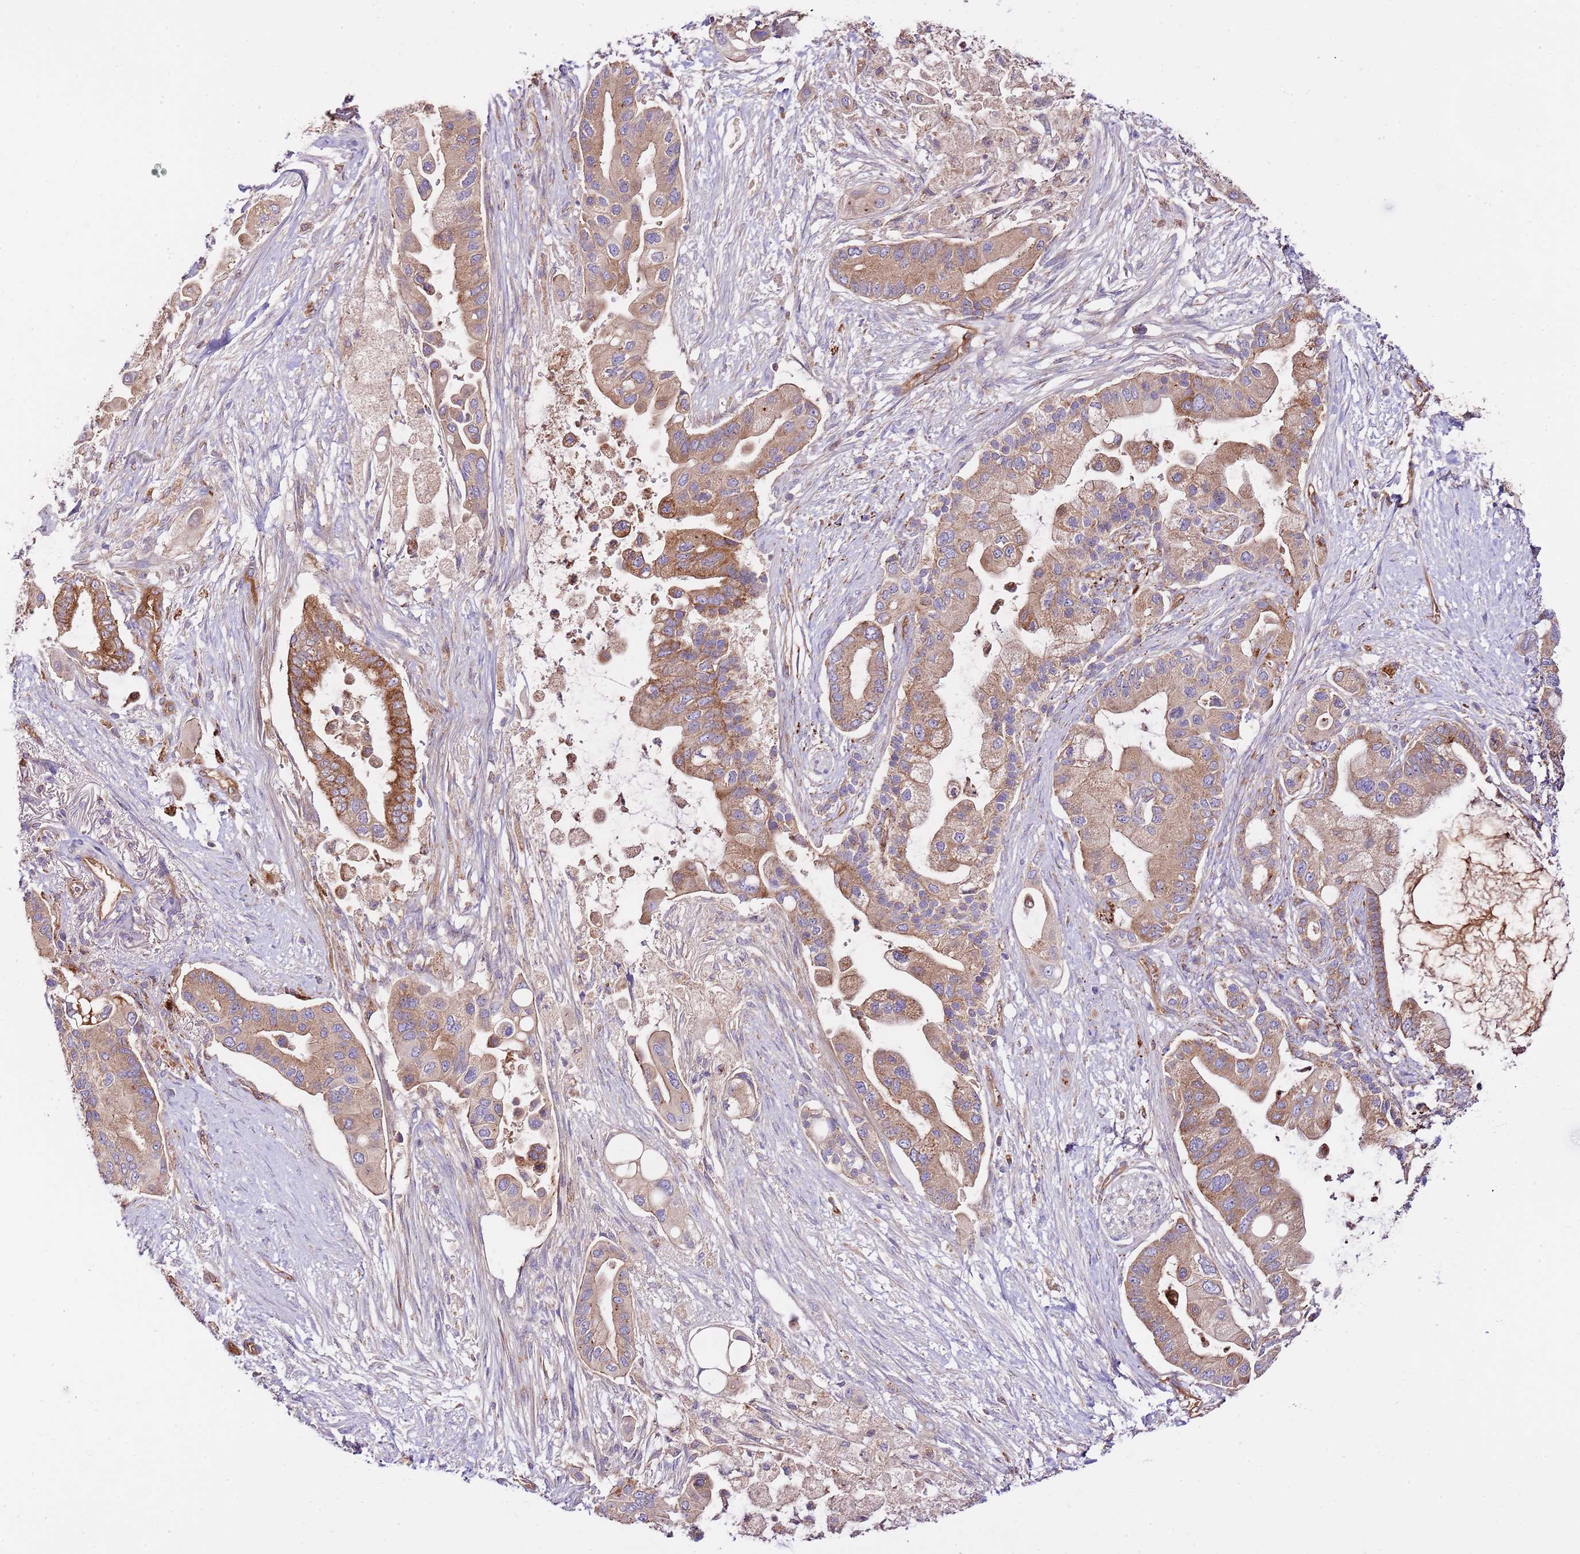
{"staining": {"intensity": "moderate", "quantity": ">75%", "location": "cytoplasmic/membranous"}, "tissue": "pancreatic cancer", "cell_type": "Tumor cells", "image_type": "cancer", "snomed": [{"axis": "morphology", "description": "Adenocarcinoma, NOS"}, {"axis": "topography", "description": "Pancreas"}], "caption": "Immunohistochemical staining of human adenocarcinoma (pancreatic) displays moderate cytoplasmic/membranous protein expression in approximately >75% of tumor cells.", "gene": "DOCK6", "patient": {"sex": "male", "age": 57}}